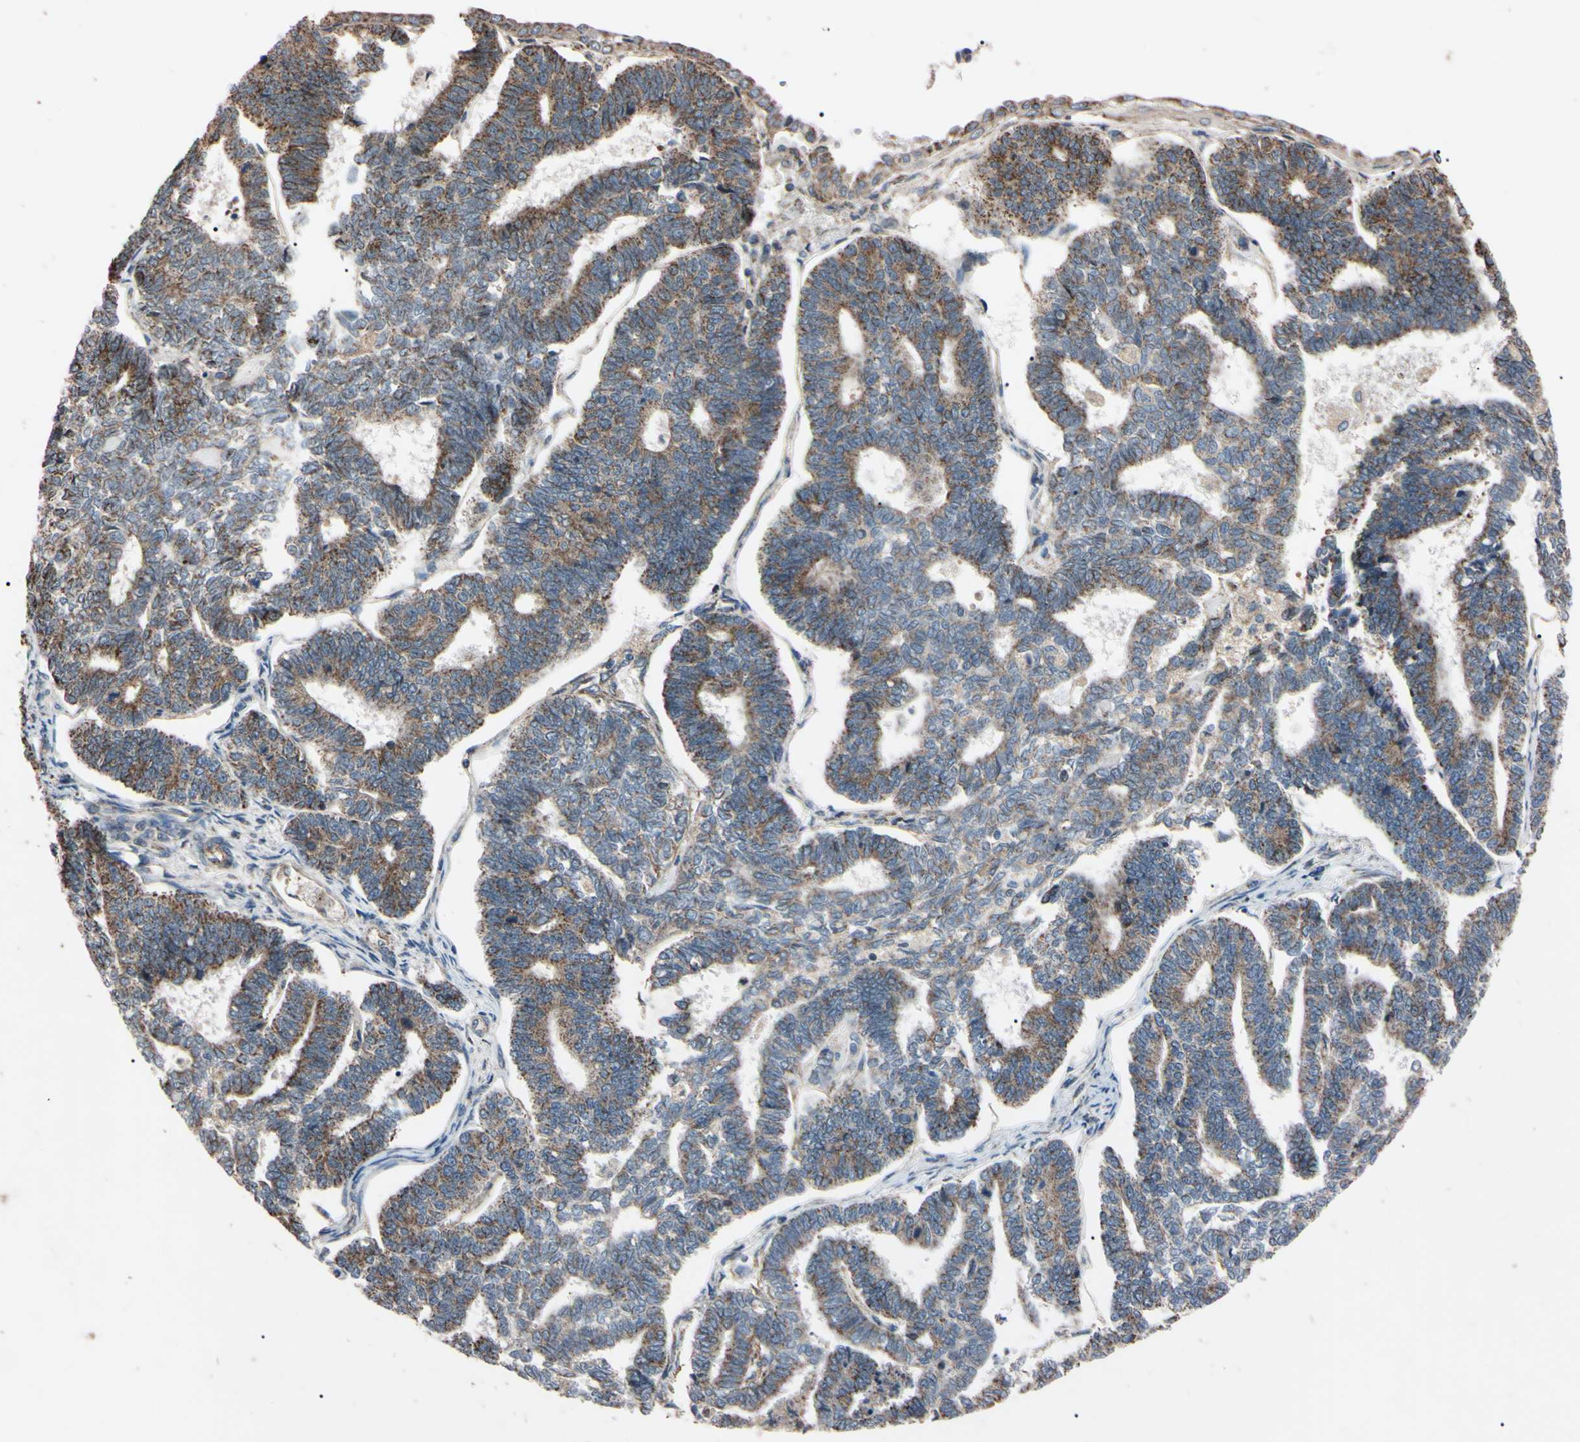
{"staining": {"intensity": "weak", "quantity": ">75%", "location": "cytoplasmic/membranous"}, "tissue": "endometrial cancer", "cell_type": "Tumor cells", "image_type": "cancer", "snomed": [{"axis": "morphology", "description": "Adenocarcinoma, NOS"}, {"axis": "topography", "description": "Endometrium"}], "caption": "Immunohistochemical staining of human endometrial cancer shows low levels of weak cytoplasmic/membranous positivity in approximately >75% of tumor cells.", "gene": "TNFRSF1A", "patient": {"sex": "female", "age": 70}}